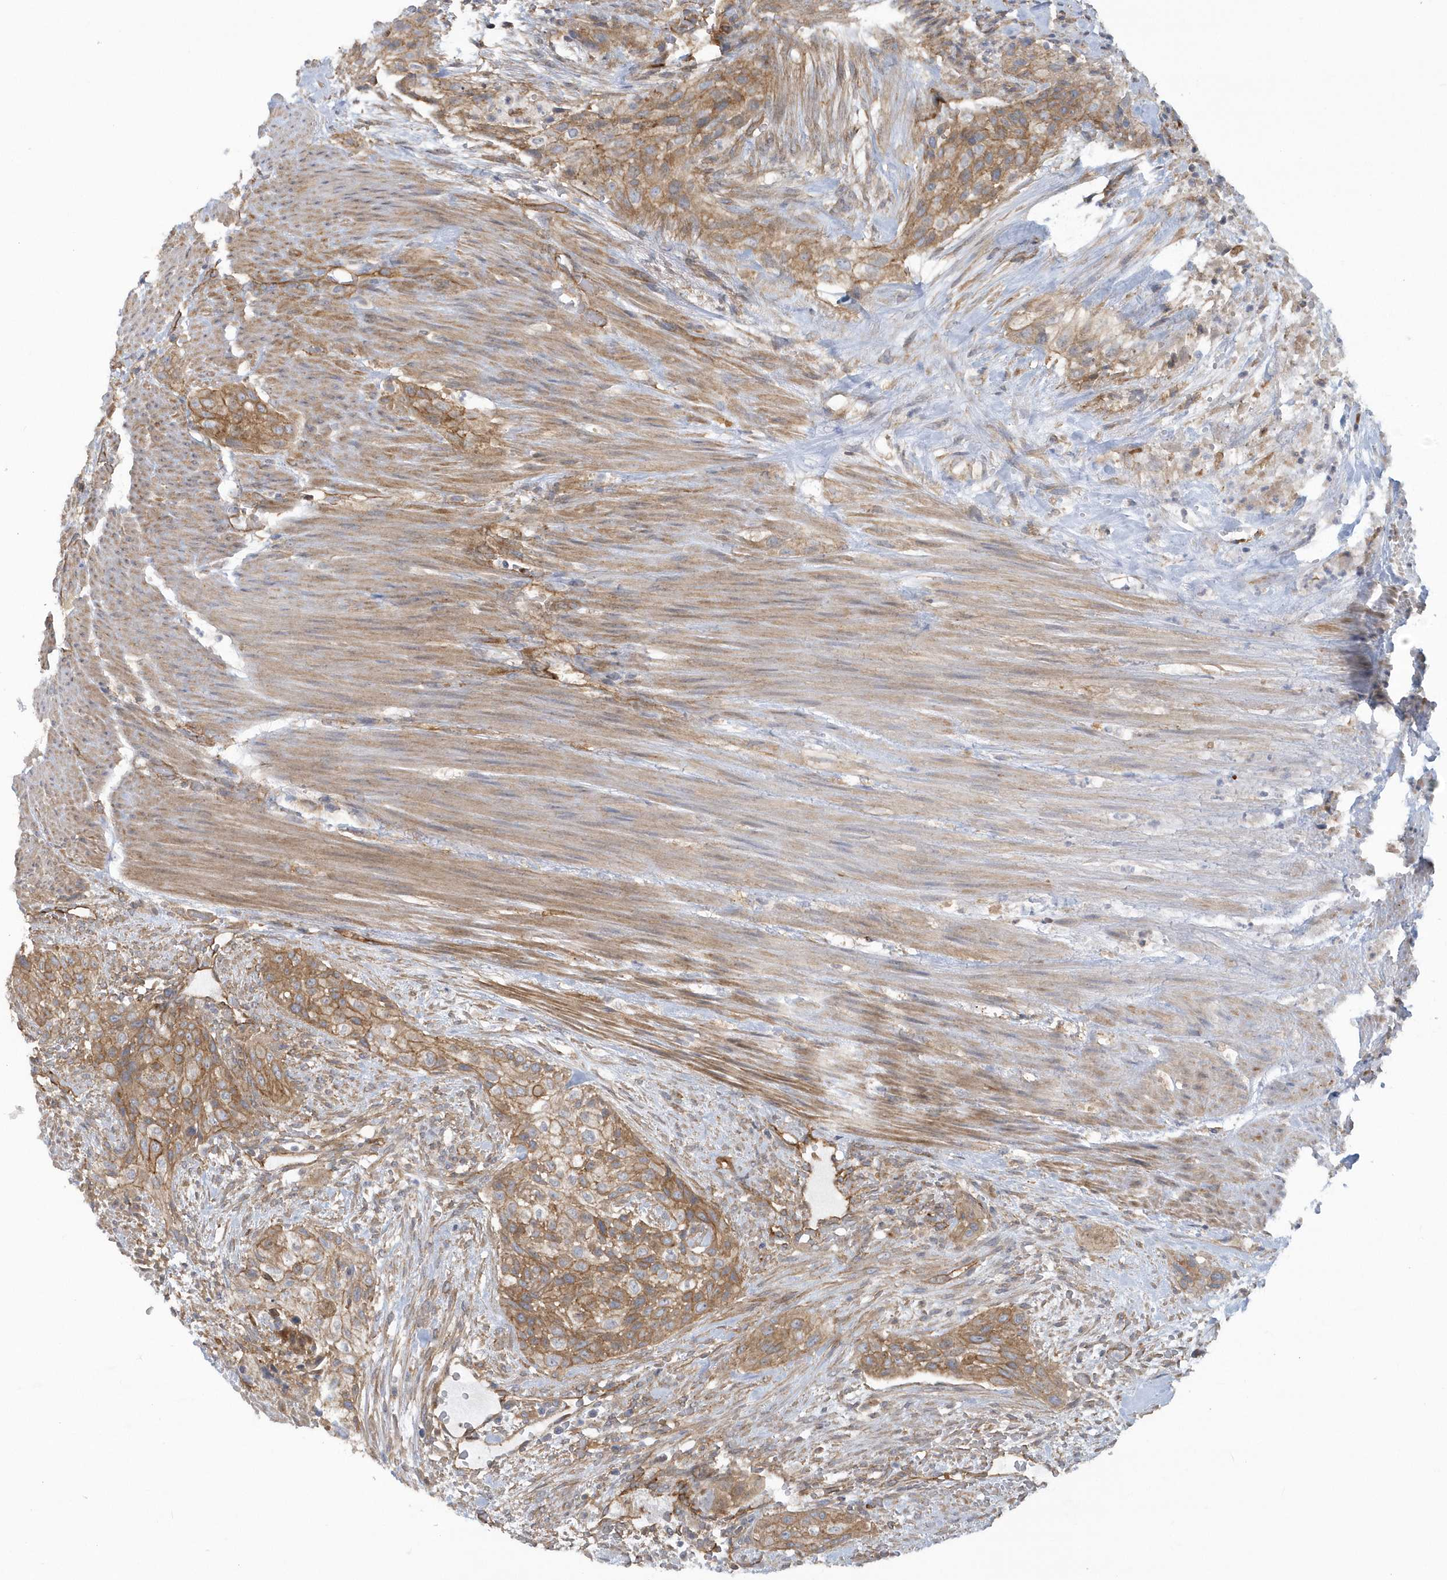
{"staining": {"intensity": "moderate", "quantity": ">75%", "location": "cytoplasmic/membranous"}, "tissue": "urothelial cancer", "cell_type": "Tumor cells", "image_type": "cancer", "snomed": [{"axis": "morphology", "description": "Urothelial carcinoma, High grade"}, {"axis": "topography", "description": "Urinary bladder"}], "caption": "DAB immunohistochemical staining of human urothelial carcinoma (high-grade) reveals moderate cytoplasmic/membranous protein expression in about >75% of tumor cells. (DAB IHC, brown staining for protein, blue staining for nuclei).", "gene": "RAI14", "patient": {"sex": "male", "age": 35}}